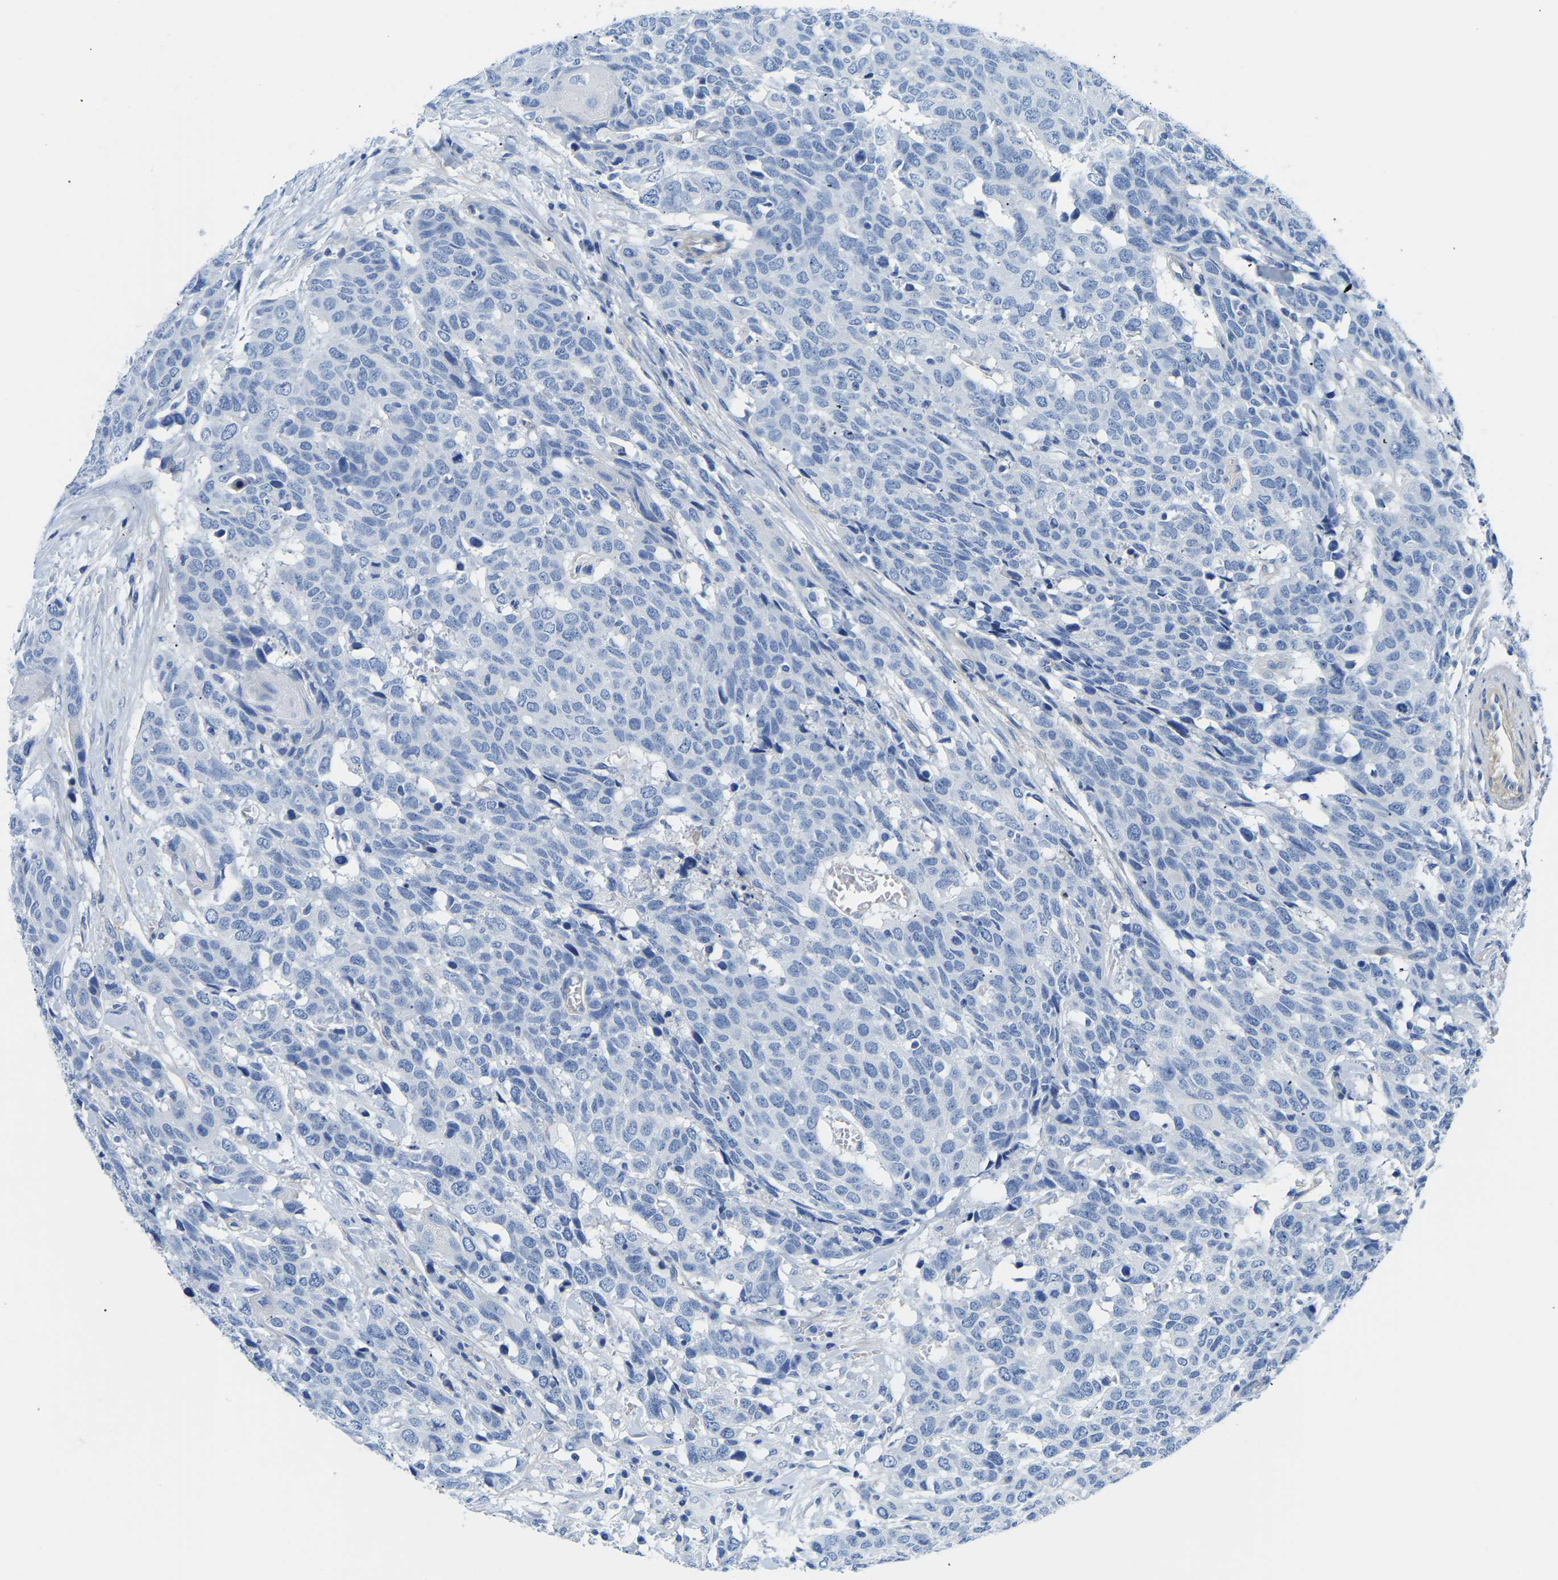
{"staining": {"intensity": "negative", "quantity": "none", "location": "none"}, "tissue": "head and neck cancer", "cell_type": "Tumor cells", "image_type": "cancer", "snomed": [{"axis": "morphology", "description": "Squamous cell carcinoma, NOS"}, {"axis": "topography", "description": "Head-Neck"}], "caption": "Immunohistochemical staining of head and neck cancer (squamous cell carcinoma) exhibits no significant positivity in tumor cells. The staining was performed using DAB to visualize the protein expression in brown, while the nuclei were stained in blue with hematoxylin (Magnification: 20x).", "gene": "UPK3A", "patient": {"sex": "male", "age": 66}}